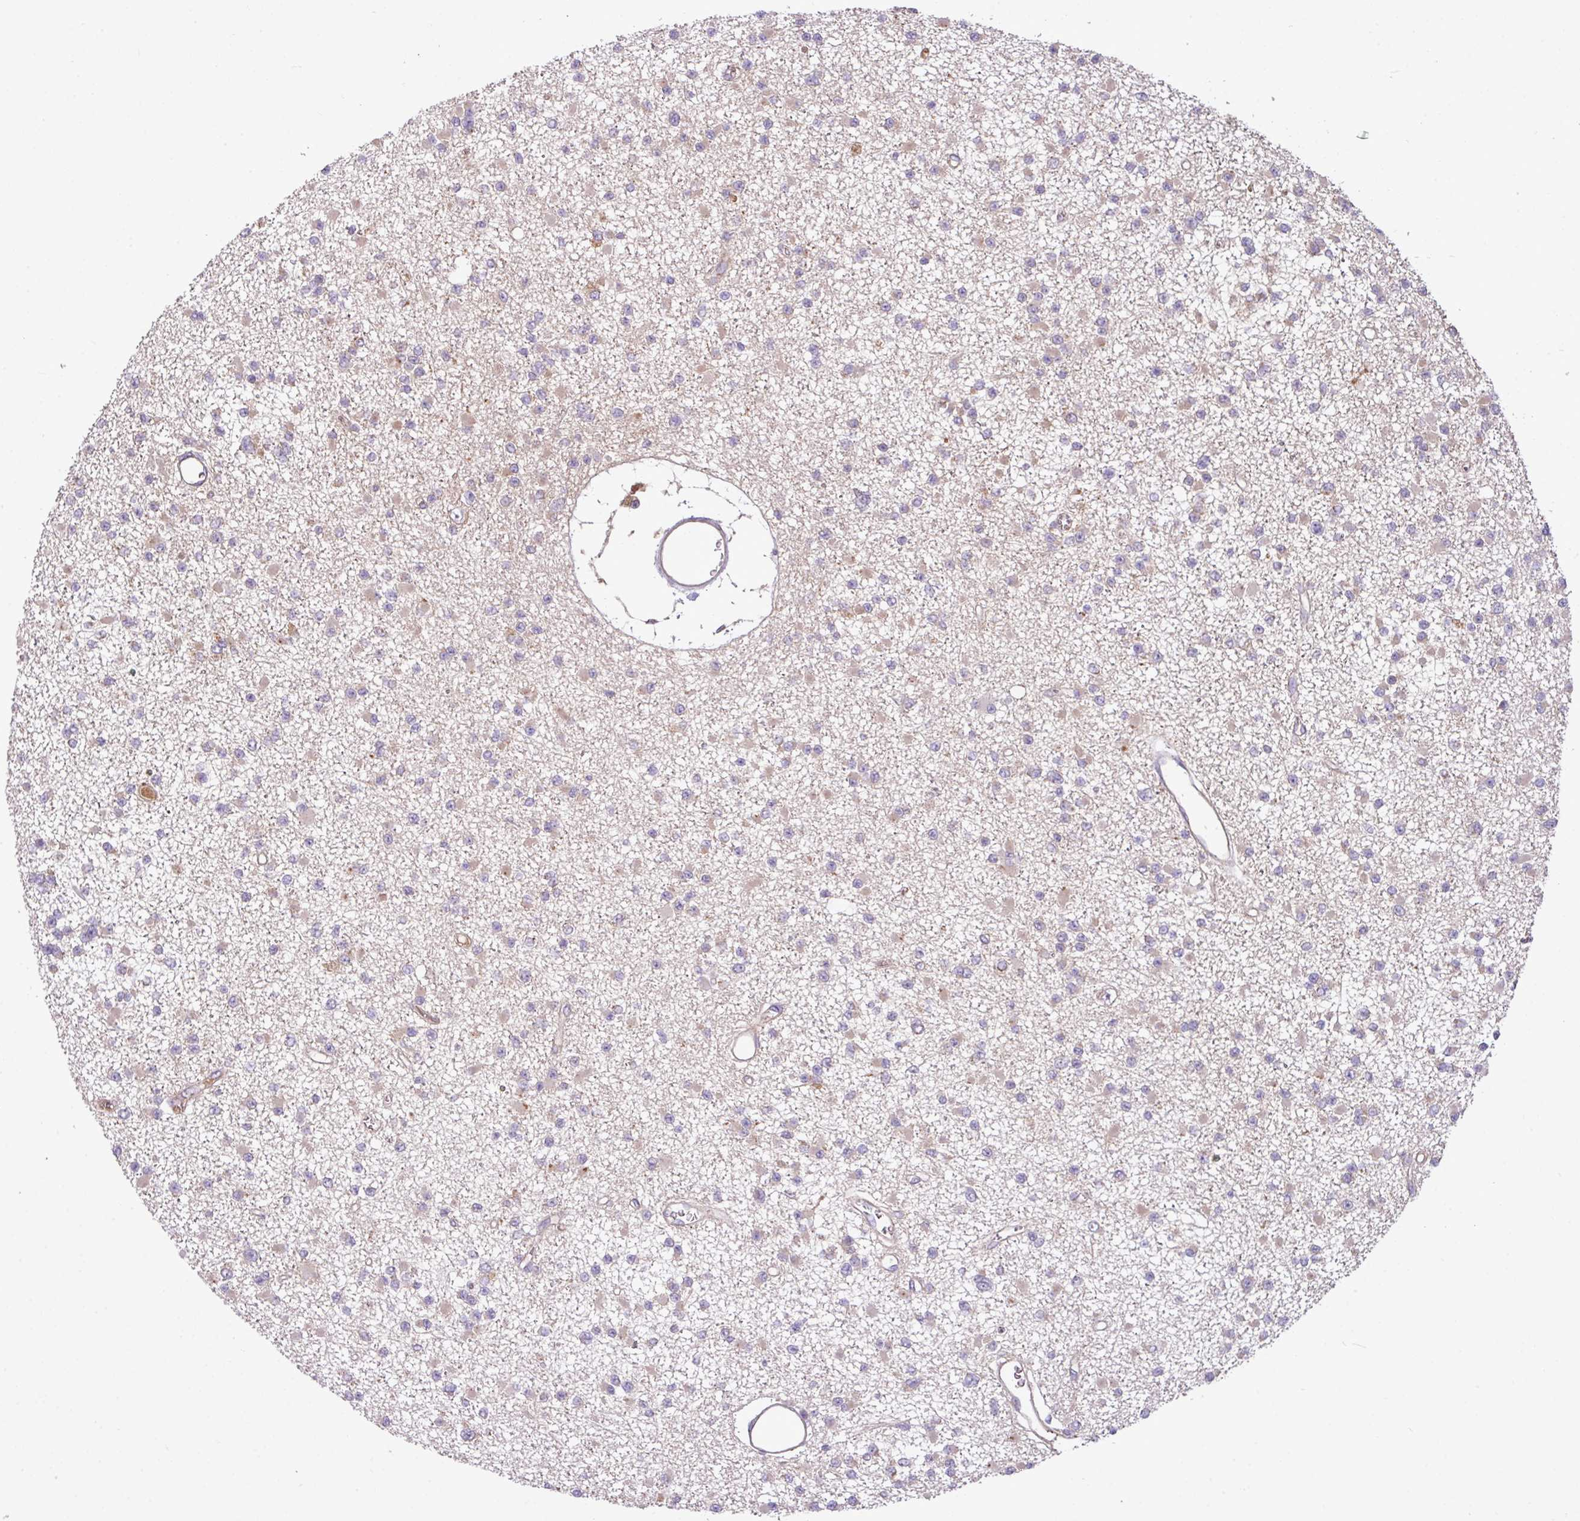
{"staining": {"intensity": "weak", "quantity": "25%-75%", "location": "cytoplasmic/membranous"}, "tissue": "glioma", "cell_type": "Tumor cells", "image_type": "cancer", "snomed": [{"axis": "morphology", "description": "Glioma, malignant, Low grade"}, {"axis": "topography", "description": "Brain"}], "caption": "High-magnification brightfield microscopy of malignant low-grade glioma stained with DAB (brown) and counterstained with hematoxylin (blue). tumor cells exhibit weak cytoplasmic/membranous staining is identified in about25%-75% of cells. The staining is performed using DAB brown chromogen to label protein expression. The nuclei are counter-stained blue using hematoxylin.", "gene": "XIAP", "patient": {"sex": "female", "age": 22}}